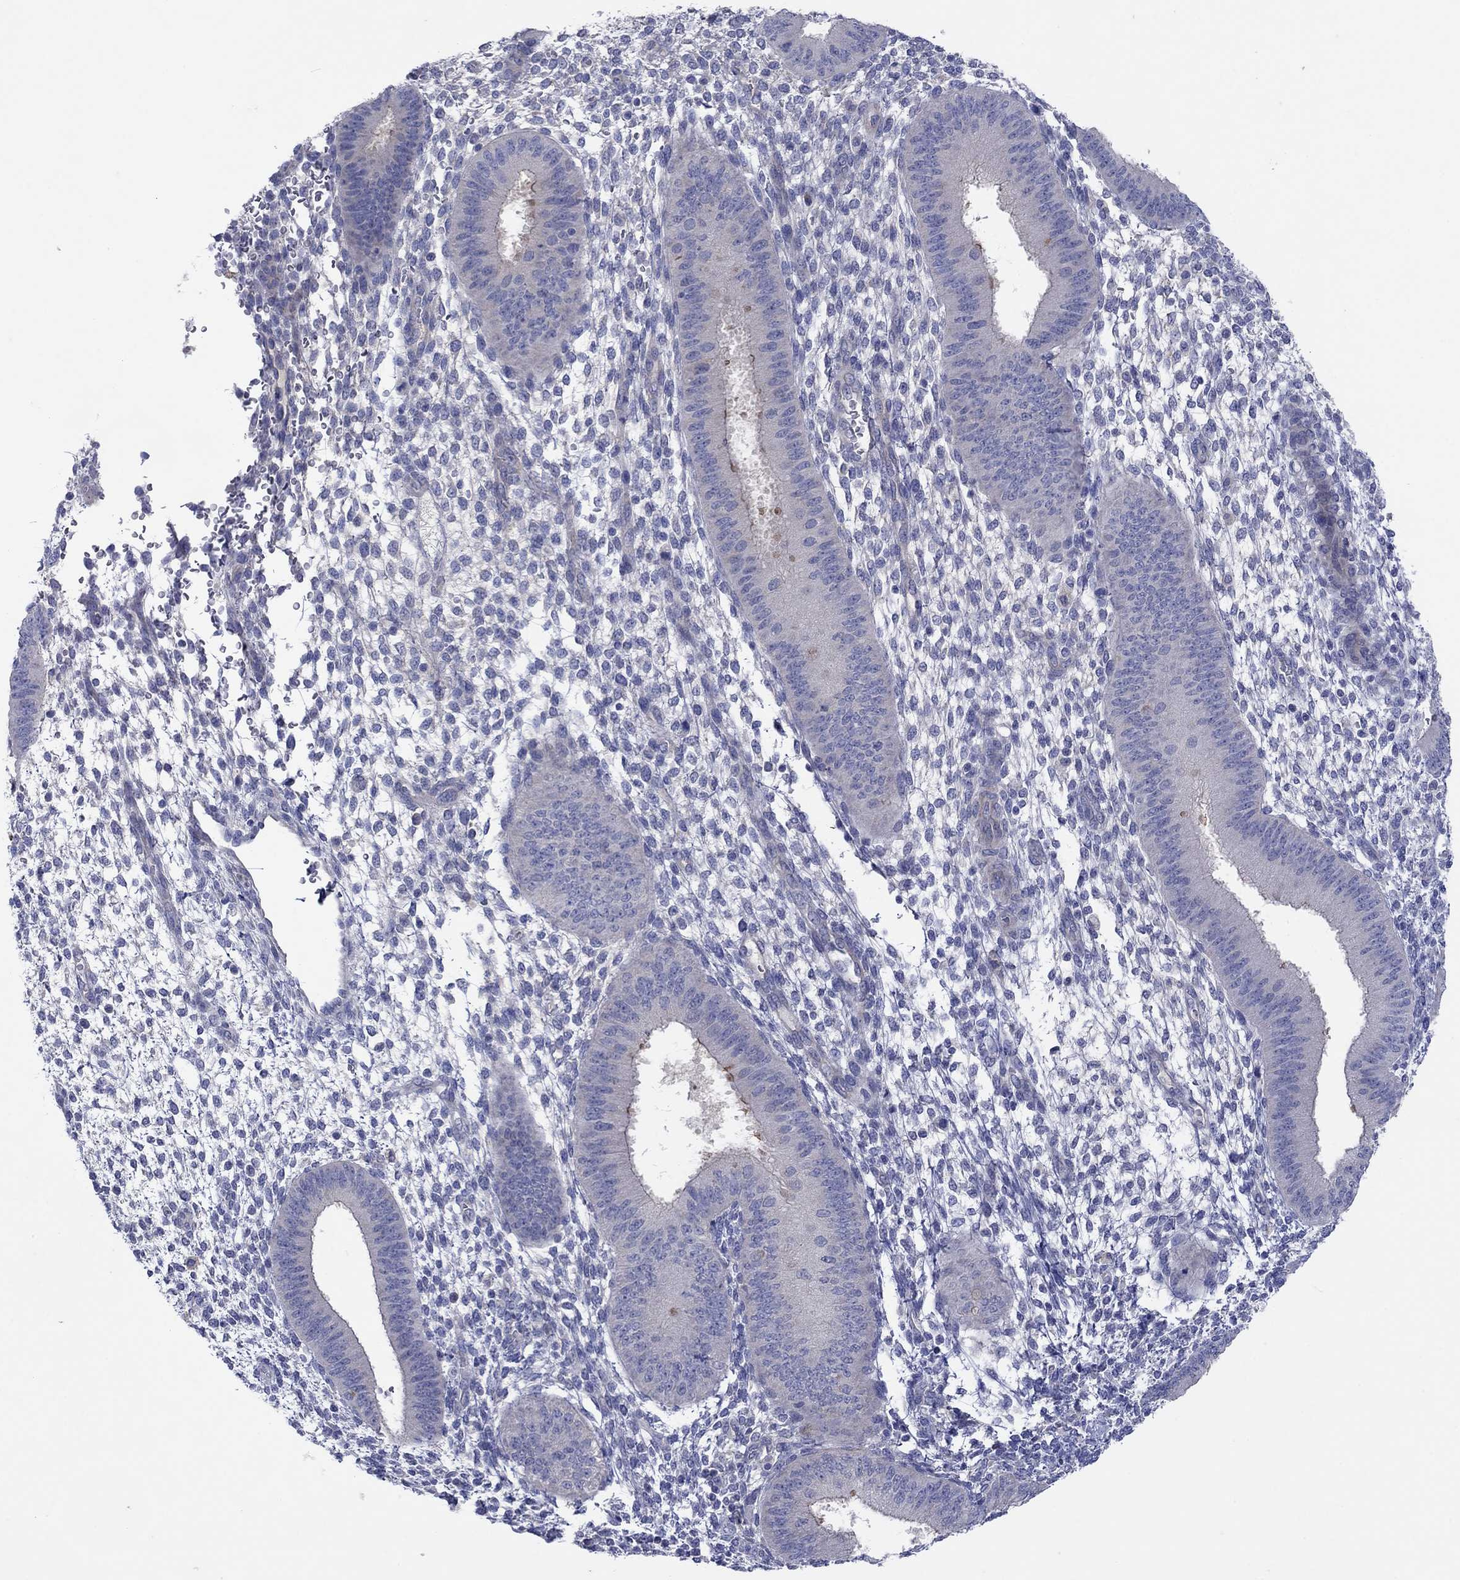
{"staining": {"intensity": "negative", "quantity": "none", "location": "none"}, "tissue": "endometrium", "cell_type": "Cells in endometrial stroma", "image_type": "normal", "snomed": [{"axis": "morphology", "description": "Normal tissue, NOS"}, {"axis": "topography", "description": "Endometrium"}], "caption": "There is no significant expression in cells in endometrial stroma of endometrium. (DAB (3,3'-diaminobenzidine) IHC with hematoxylin counter stain).", "gene": "PLCL2", "patient": {"sex": "female", "age": 39}}